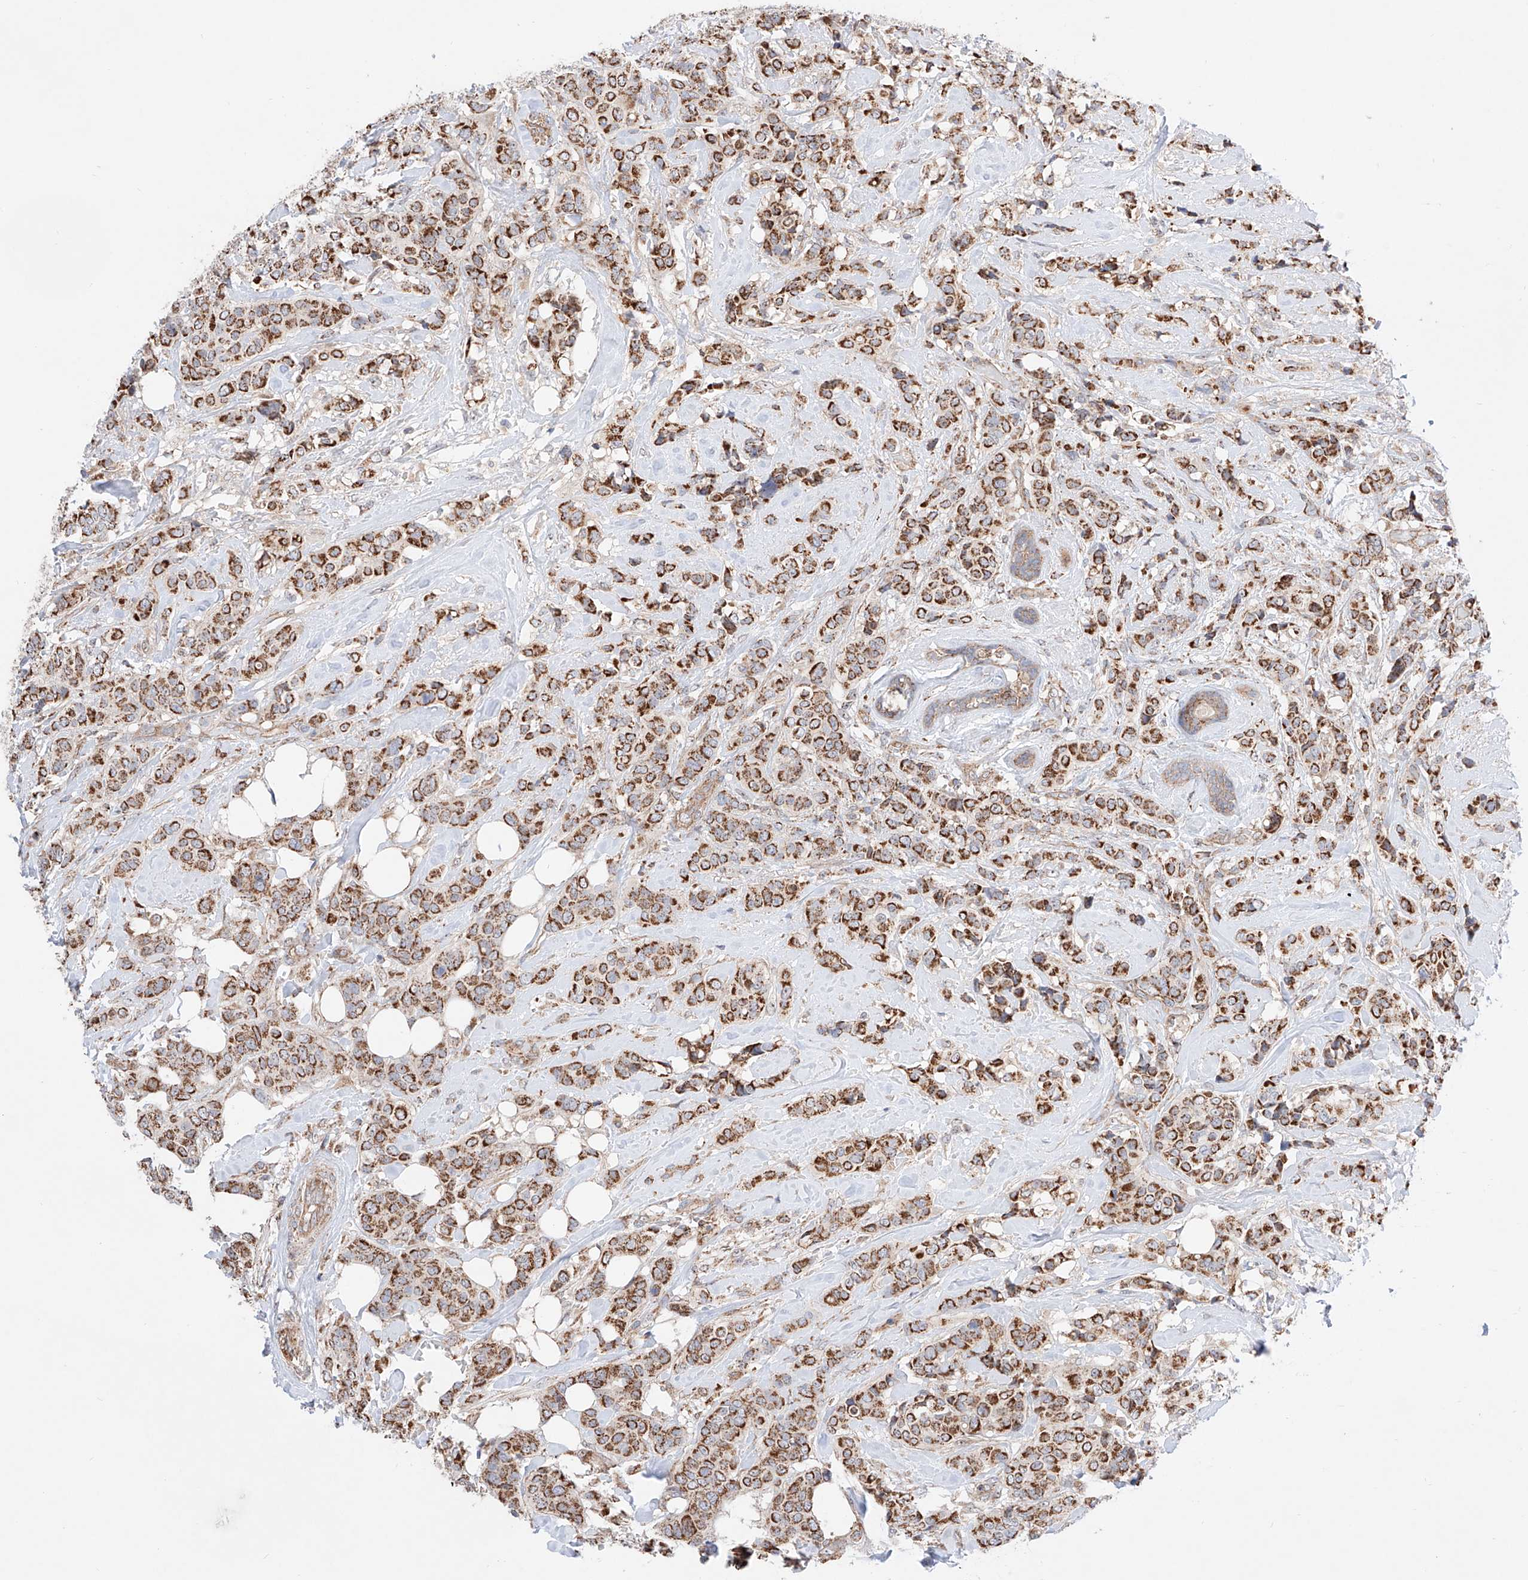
{"staining": {"intensity": "strong", "quantity": ">75%", "location": "cytoplasmic/membranous"}, "tissue": "breast cancer", "cell_type": "Tumor cells", "image_type": "cancer", "snomed": [{"axis": "morphology", "description": "Lobular carcinoma"}, {"axis": "topography", "description": "Breast"}], "caption": "The histopathology image exhibits a brown stain indicating the presence of a protein in the cytoplasmic/membranous of tumor cells in breast cancer (lobular carcinoma).", "gene": "KTI12", "patient": {"sex": "female", "age": 51}}